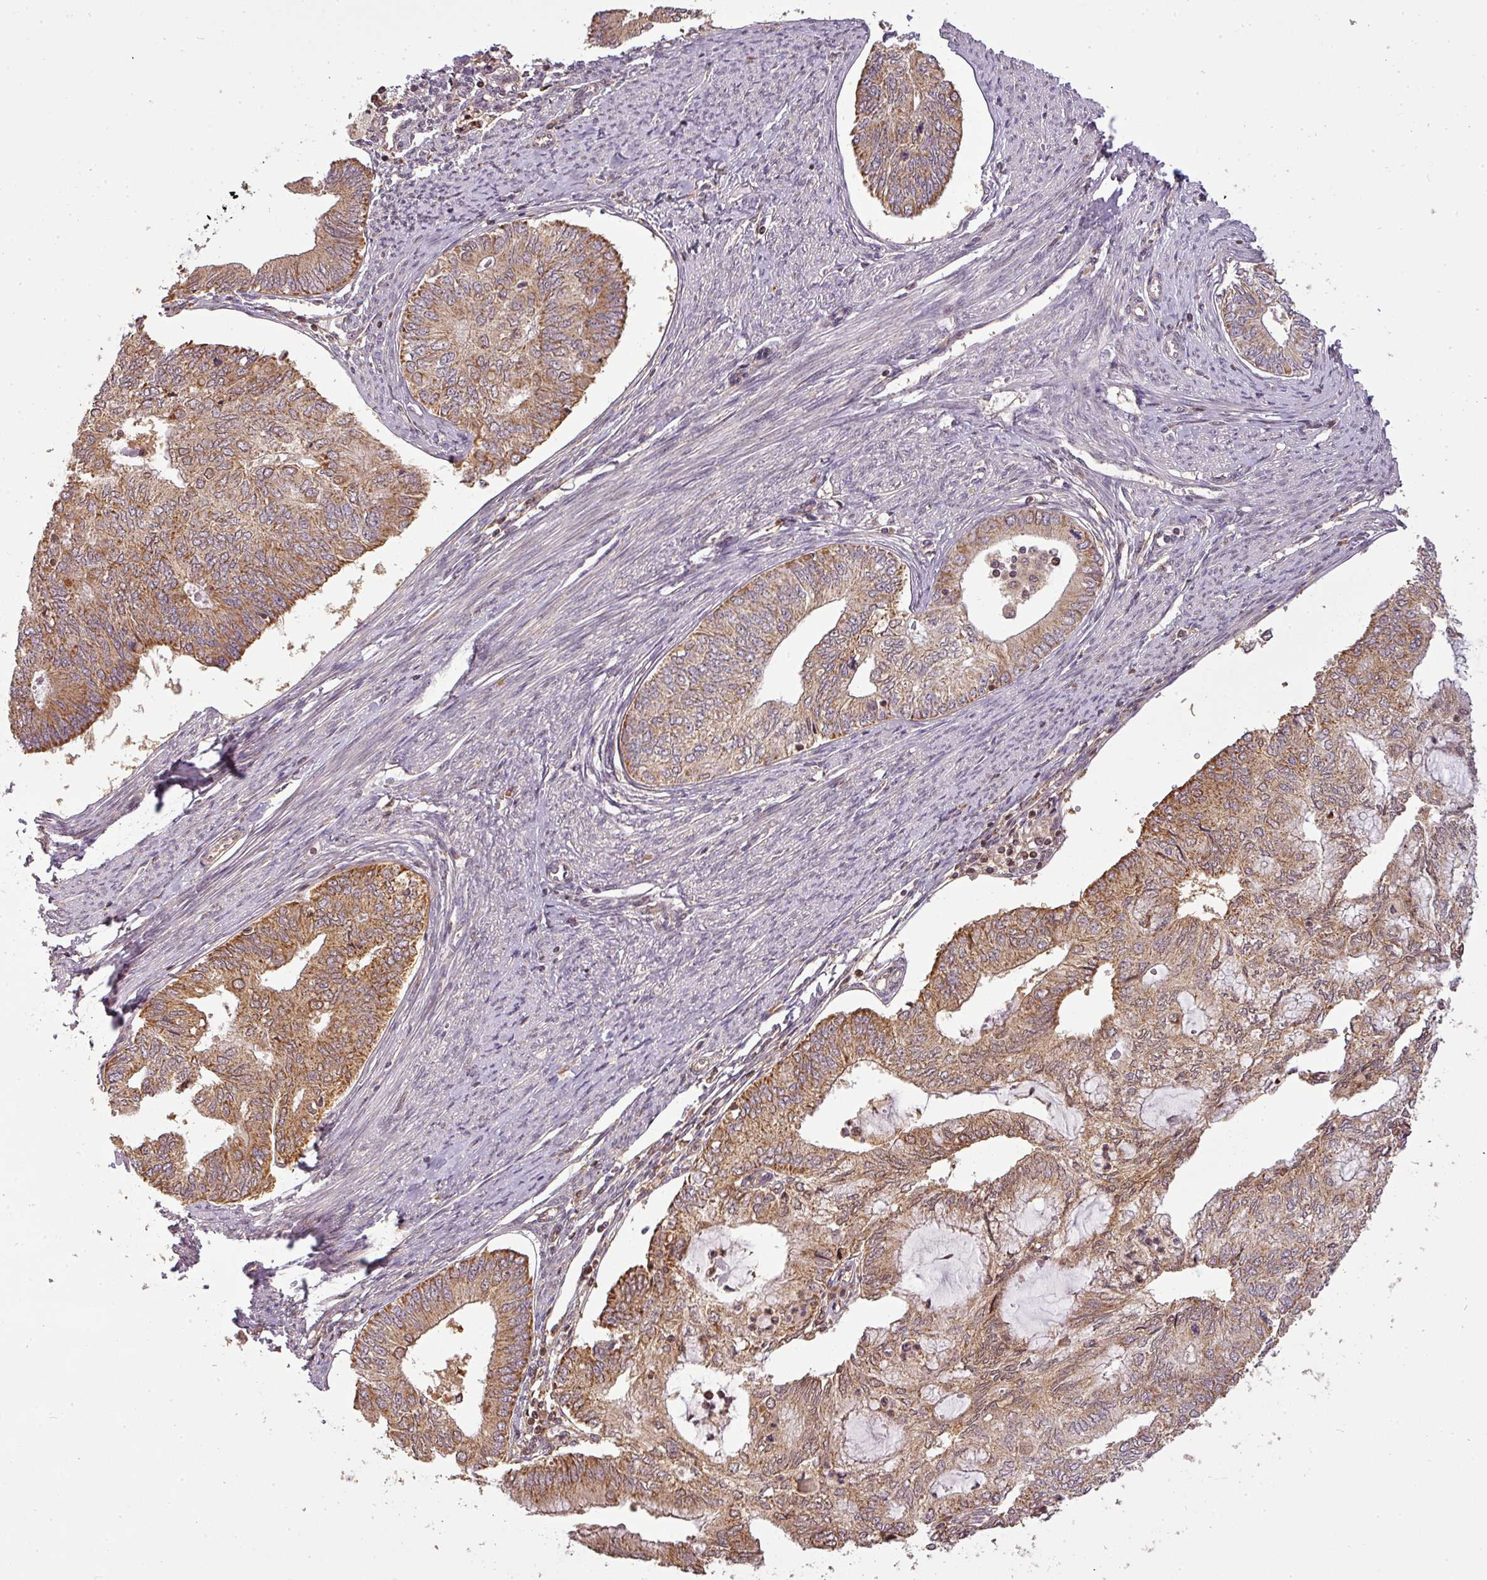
{"staining": {"intensity": "moderate", "quantity": ">75%", "location": "cytoplasmic/membranous"}, "tissue": "endometrial cancer", "cell_type": "Tumor cells", "image_type": "cancer", "snomed": [{"axis": "morphology", "description": "Adenocarcinoma, NOS"}, {"axis": "topography", "description": "Endometrium"}], "caption": "About >75% of tumor cells in endometrial adenocarcinoma exhibit moderate cytoplasmic/membranous protein staining as visualized by brown immunohistochemical staining.", "gene": "FAIM", "patient": {"sex": "female", "age": 68}}